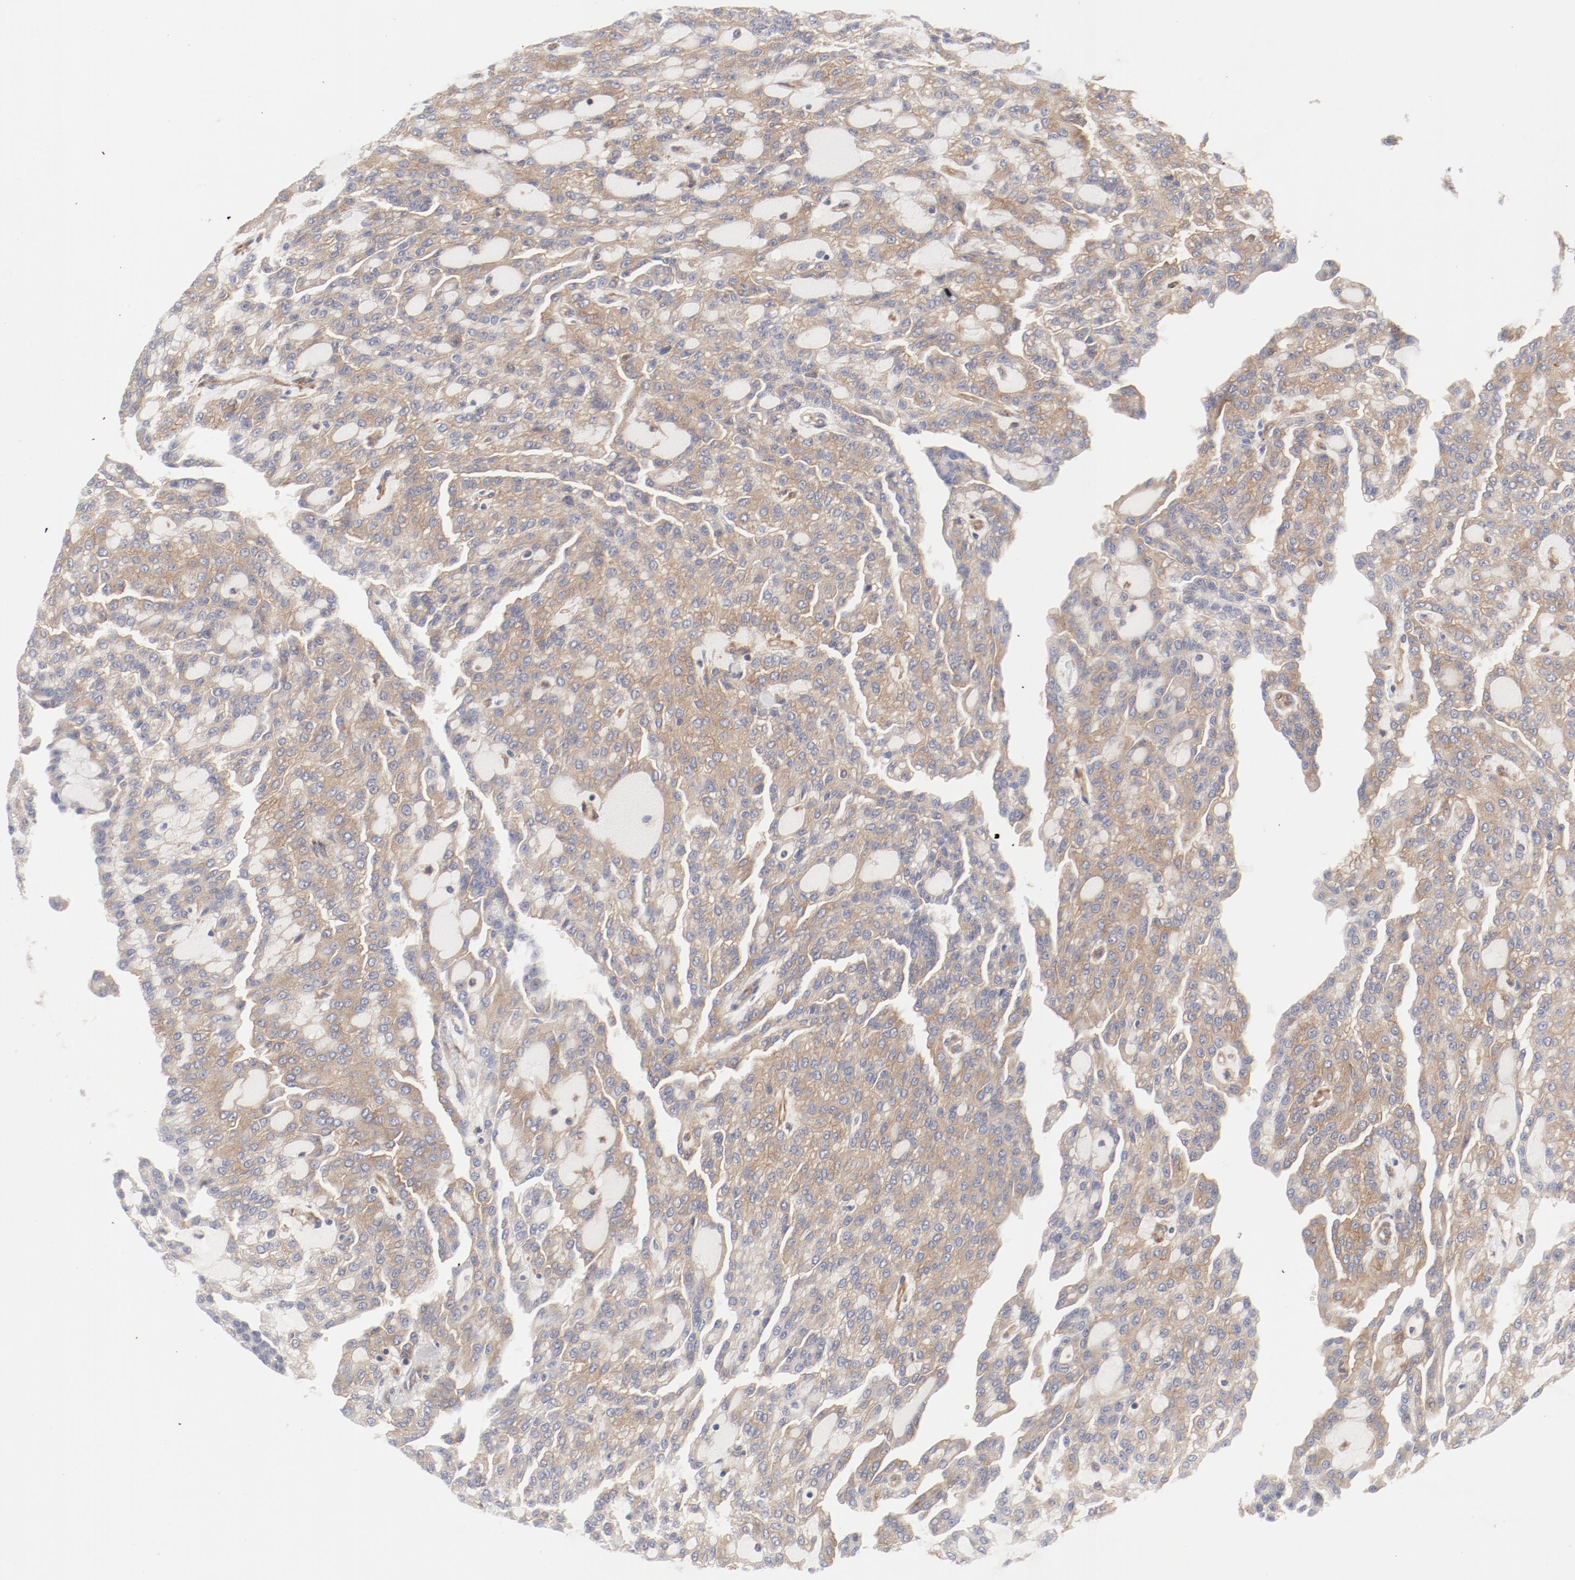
{"staining": {"intensity": "moderate", "quantity": ">75%", "location": "cytoplasmic/membranous"}, "tissue": "renal cancer", "cell_type": "Tumor cells", "image_type": "cancer", "snomed": [{"axis": "morphology", "description": "Adenocarcinoma, NOS"}, {"axis": "topography", "description": "Kidney"}], "caption": "Moderate cytoplasmic/membranous staining for a protein is seen in approximately >75% of tumor cells of renal cancer using IHC.", "gene": "AP2A1", "patient": {"sex": "male", "age": 63}}